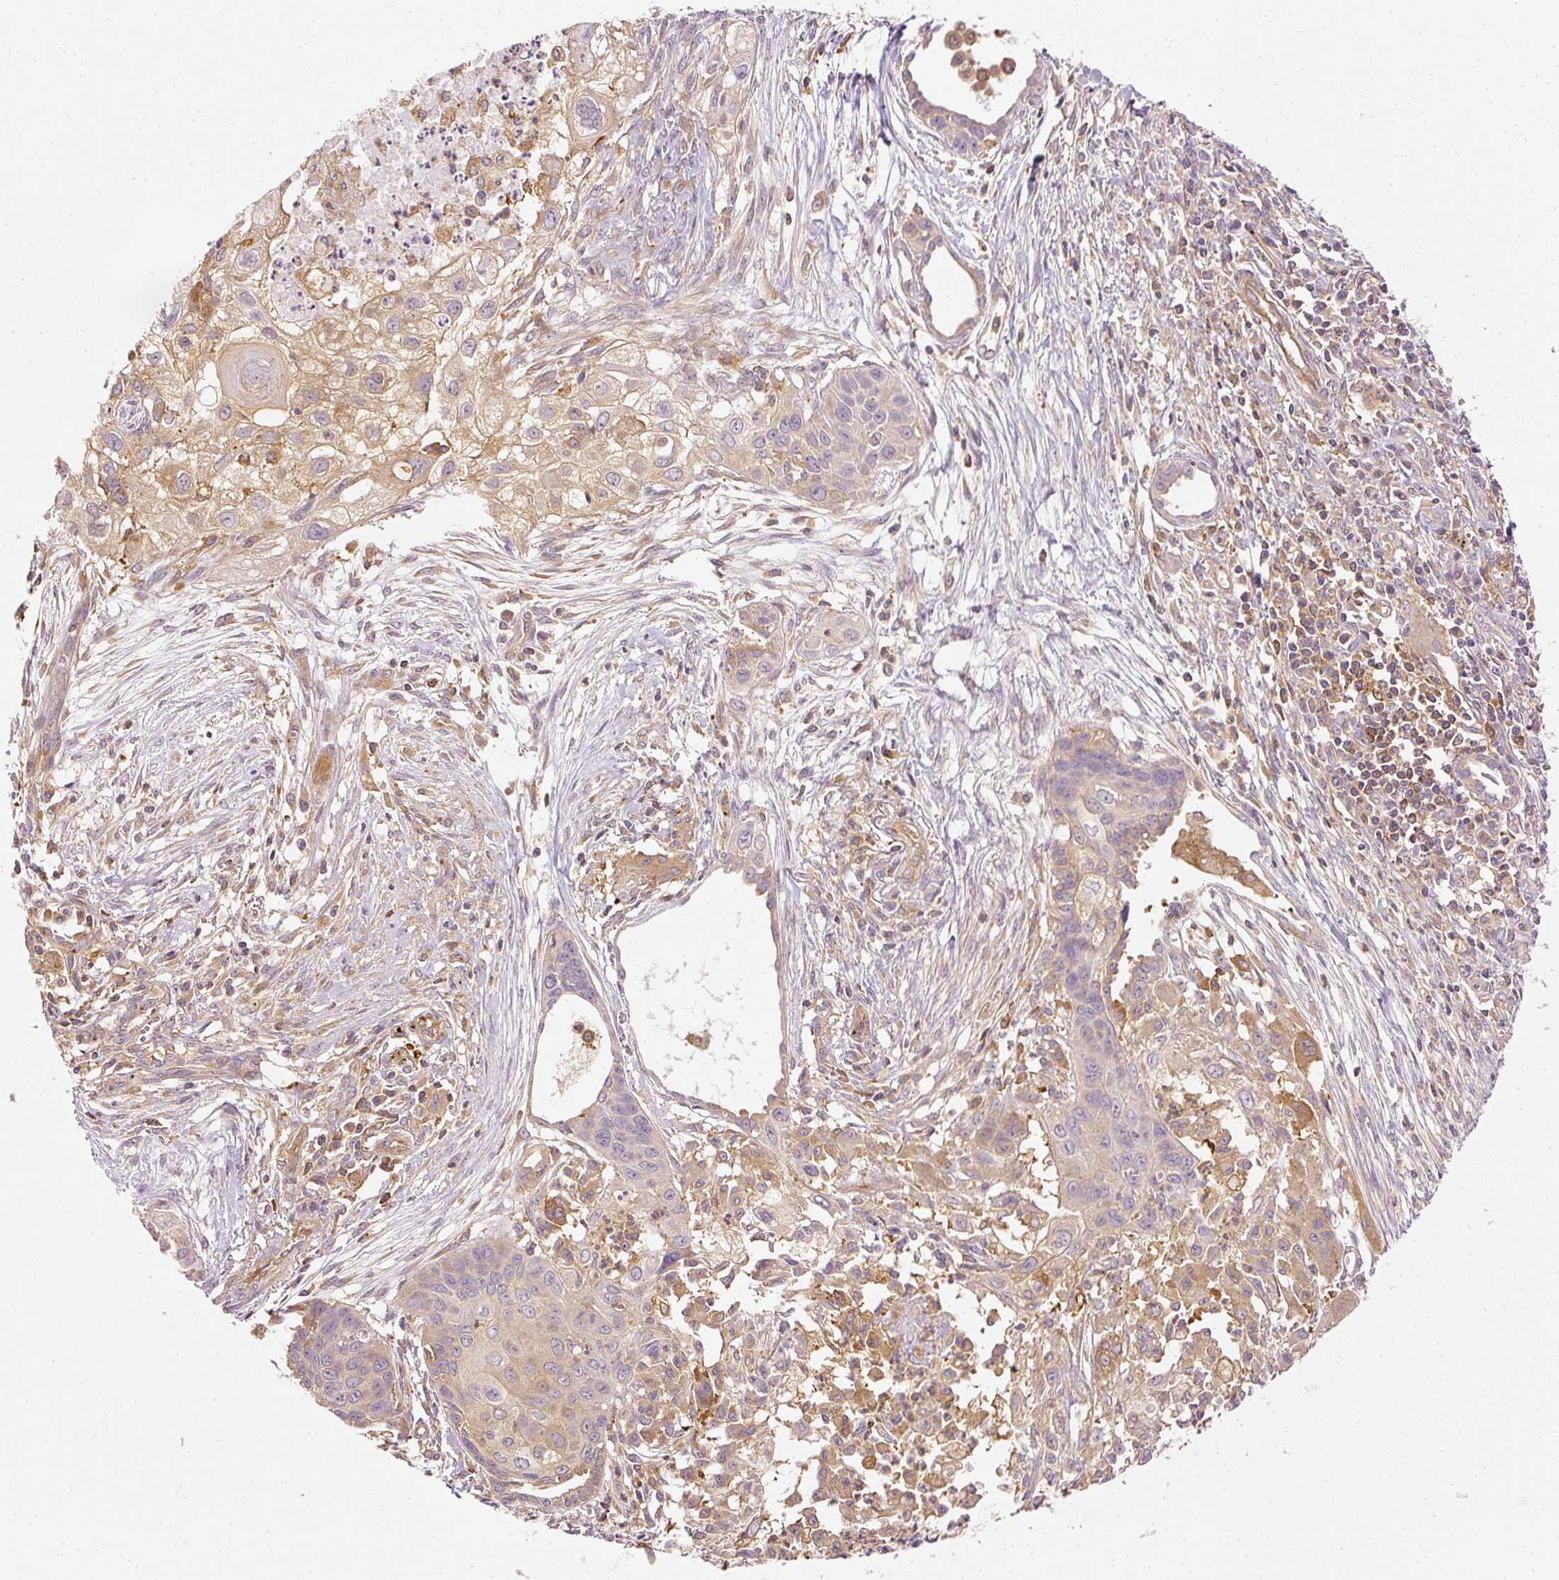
{"staining": {"intensity": "moderate", "quantity": "25%-75%", "location": "cytoplasmic/membranous"}, "tissue": "lung cancer", "cell_type": "Tumor cells", "image_type": "cancer", "snomed": [{"axis": "morphology", "description": "Squamous cell carcinoma, NOS"}, {"axis": "topography", "description": "Lung"}], "caption": "Tumor cells show medium levels of moderate cytoplasmic/membranous expression in approximately 25%-75% of cells in lung cancer (squamous cell carcinoma). The staining is performed using DAB (3,3'-diaminobenzidine) brown chromogen to label protein expression. The nuclei are counter-stained blue using hematoxylin.", "gene": "ARMH3", "patient": {"sex": "male", "age": 71}}